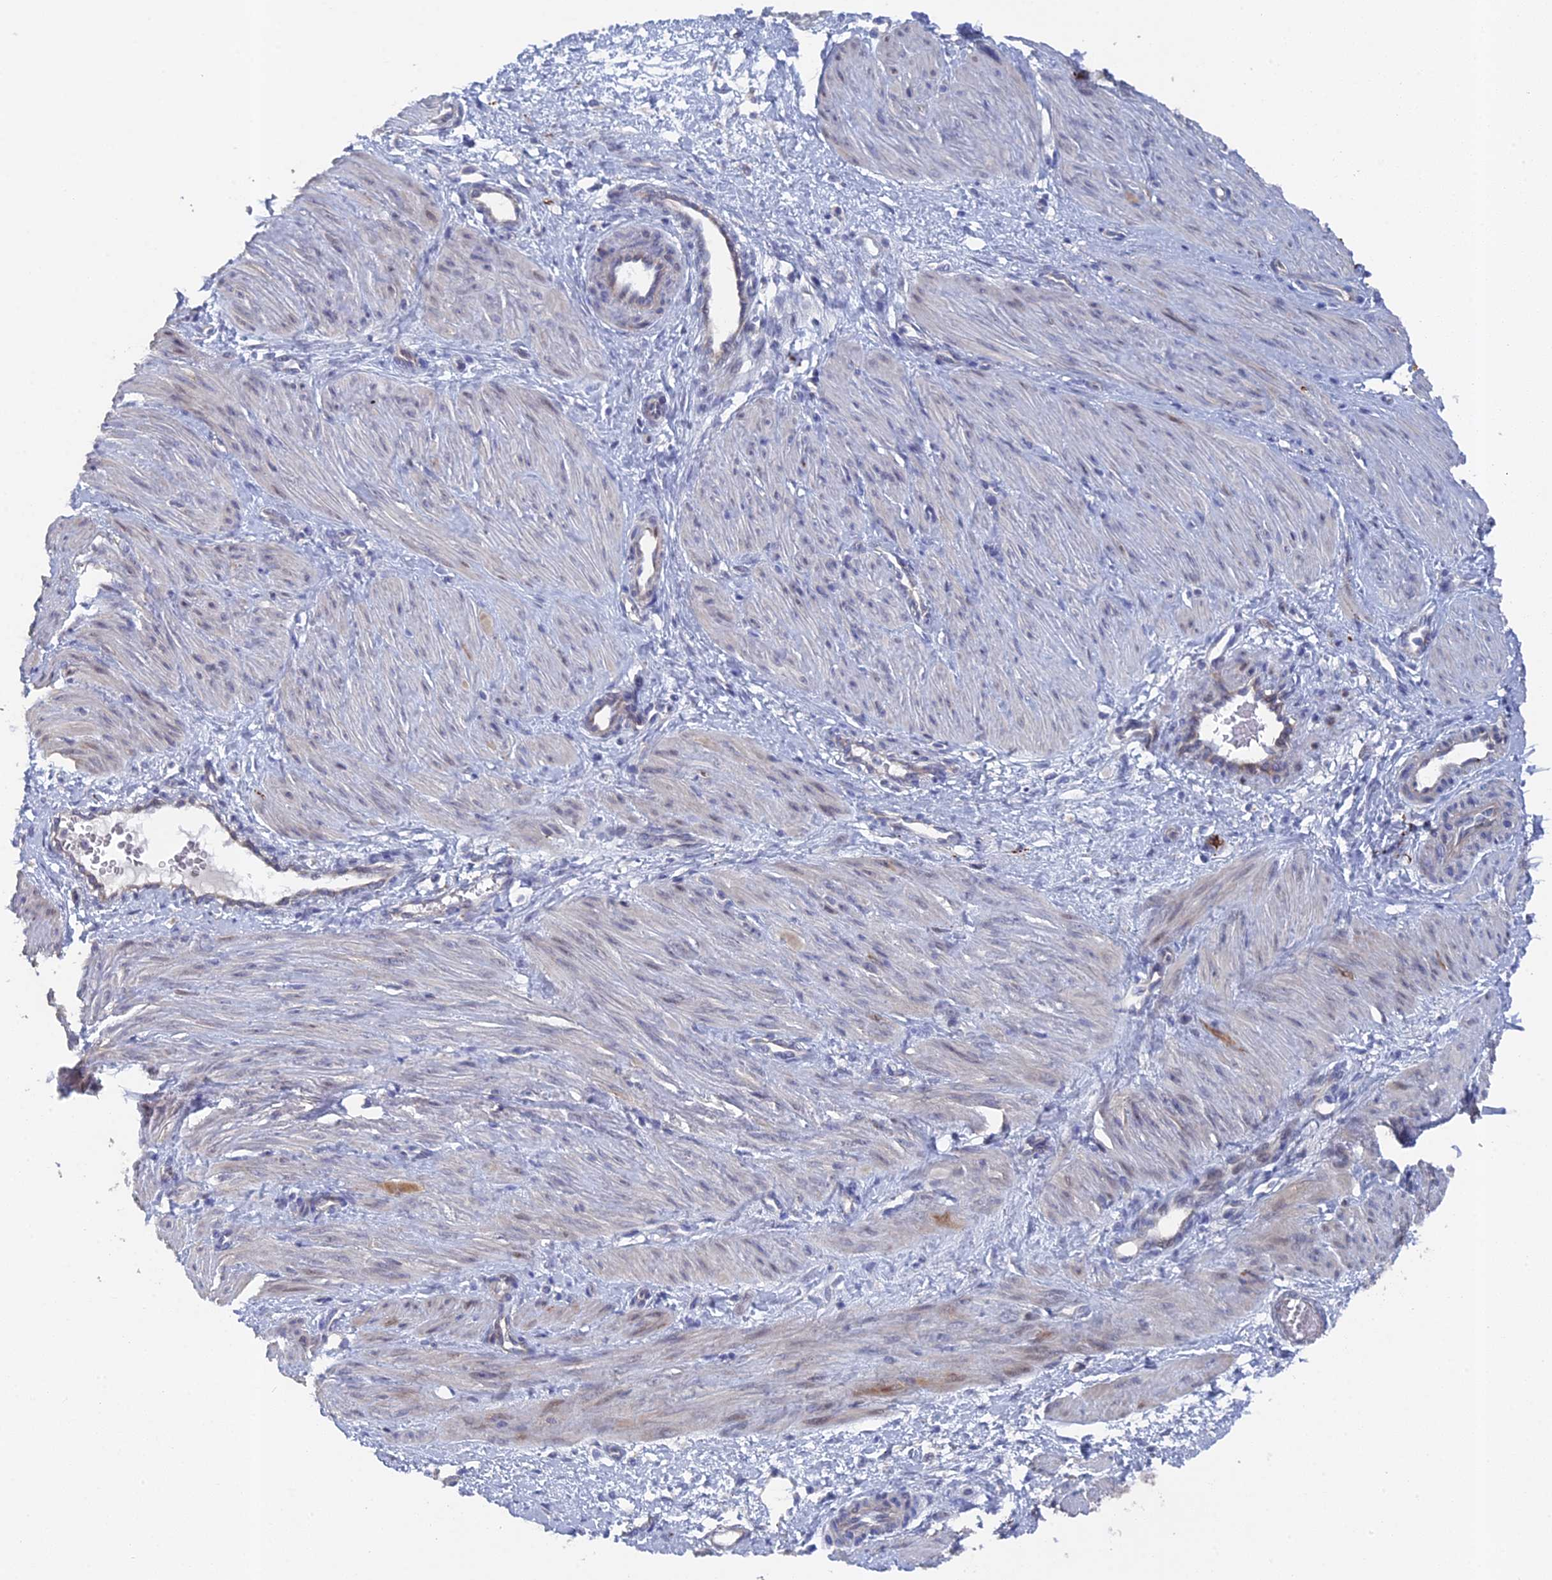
{"staining": {"intensity": "negative", "quantity": "none", "location": "none"}, "tissue": "smooth muscle", "cell_type": "Smooth muscle cells", "image_type": "normal", "snomed": [{"axis": "morphology", "description": "Normal tissue, NOS"}, {"axis": "topography", "description": "Endometrium"}], "caption": "High magnification brightfield microscopy of normal smooth muscle stained with DAB (brown) and counterstained with hematoxylin (blue): smooth muscle cells show no significant staining. Brightfield microscopy of immunohistochemistry (IHC) stained with DAB (3,3'-diaminobenzidine) (brown) and hematoxylin (blue), captured at high magnification.", "gene": "TMEM161A", "patient": {"sex": "female", "age": 33}}